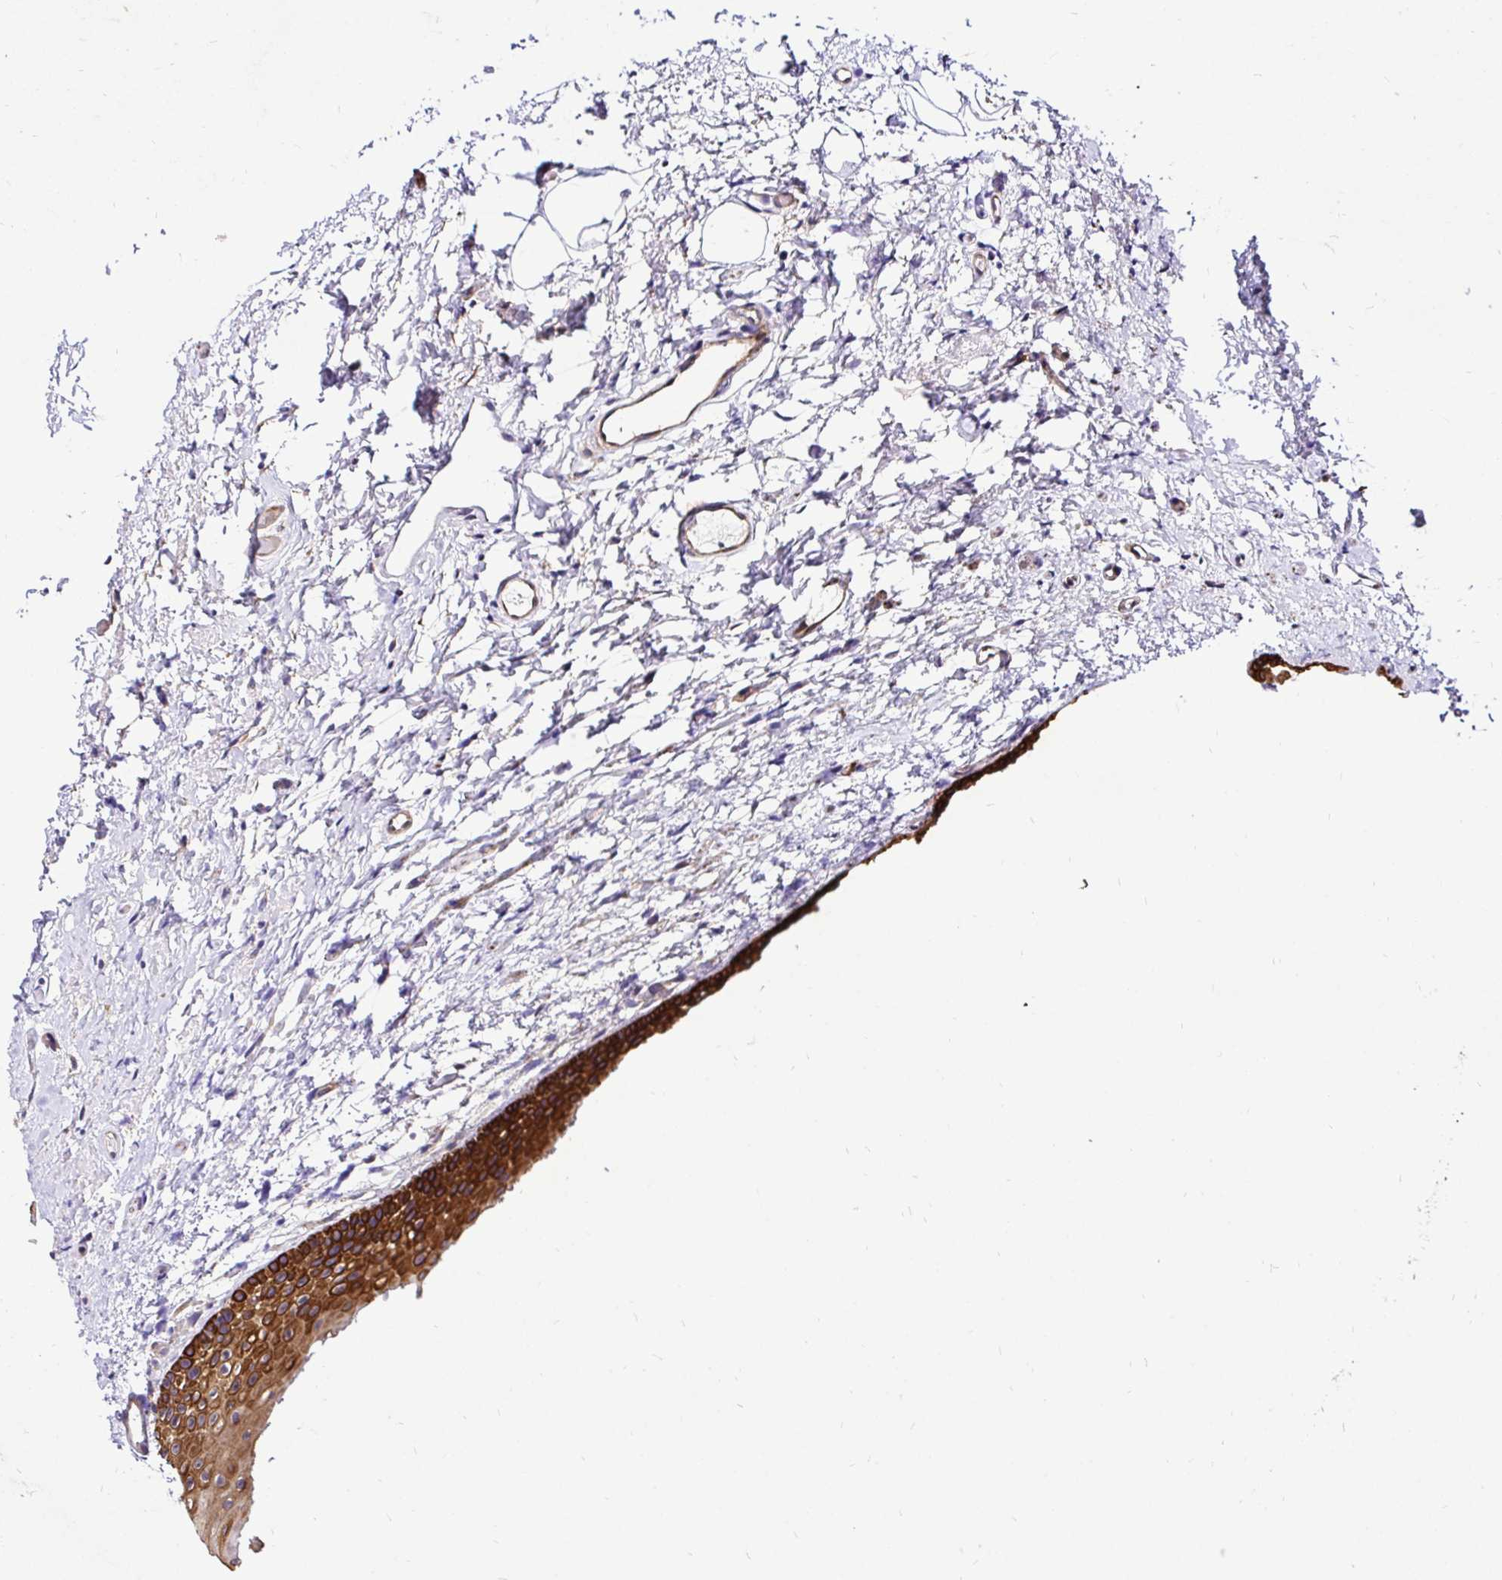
{"staining": {"intensity": "strong", "quantity": ">75%", "location": "cytoplasmic/membranous"}, "tissue": "oral mucosa", "cell_type": "Squamous epithelial cells", "image_type": "normal", "snomed": [{"axis": "morphology", "description": "Normal tissue, NOS"}, {"axis": "topography", "description": "Oral tissue"}], "caption": "About >75% of squamous epithelial cells in unremarkable oral mucosa reveal strong cytoplasmic/membranous protein positivity as visualized by brown immunohistochemical staining.", "gene": "CCDC122", "patient": {"sex": "female", "age": 82}}